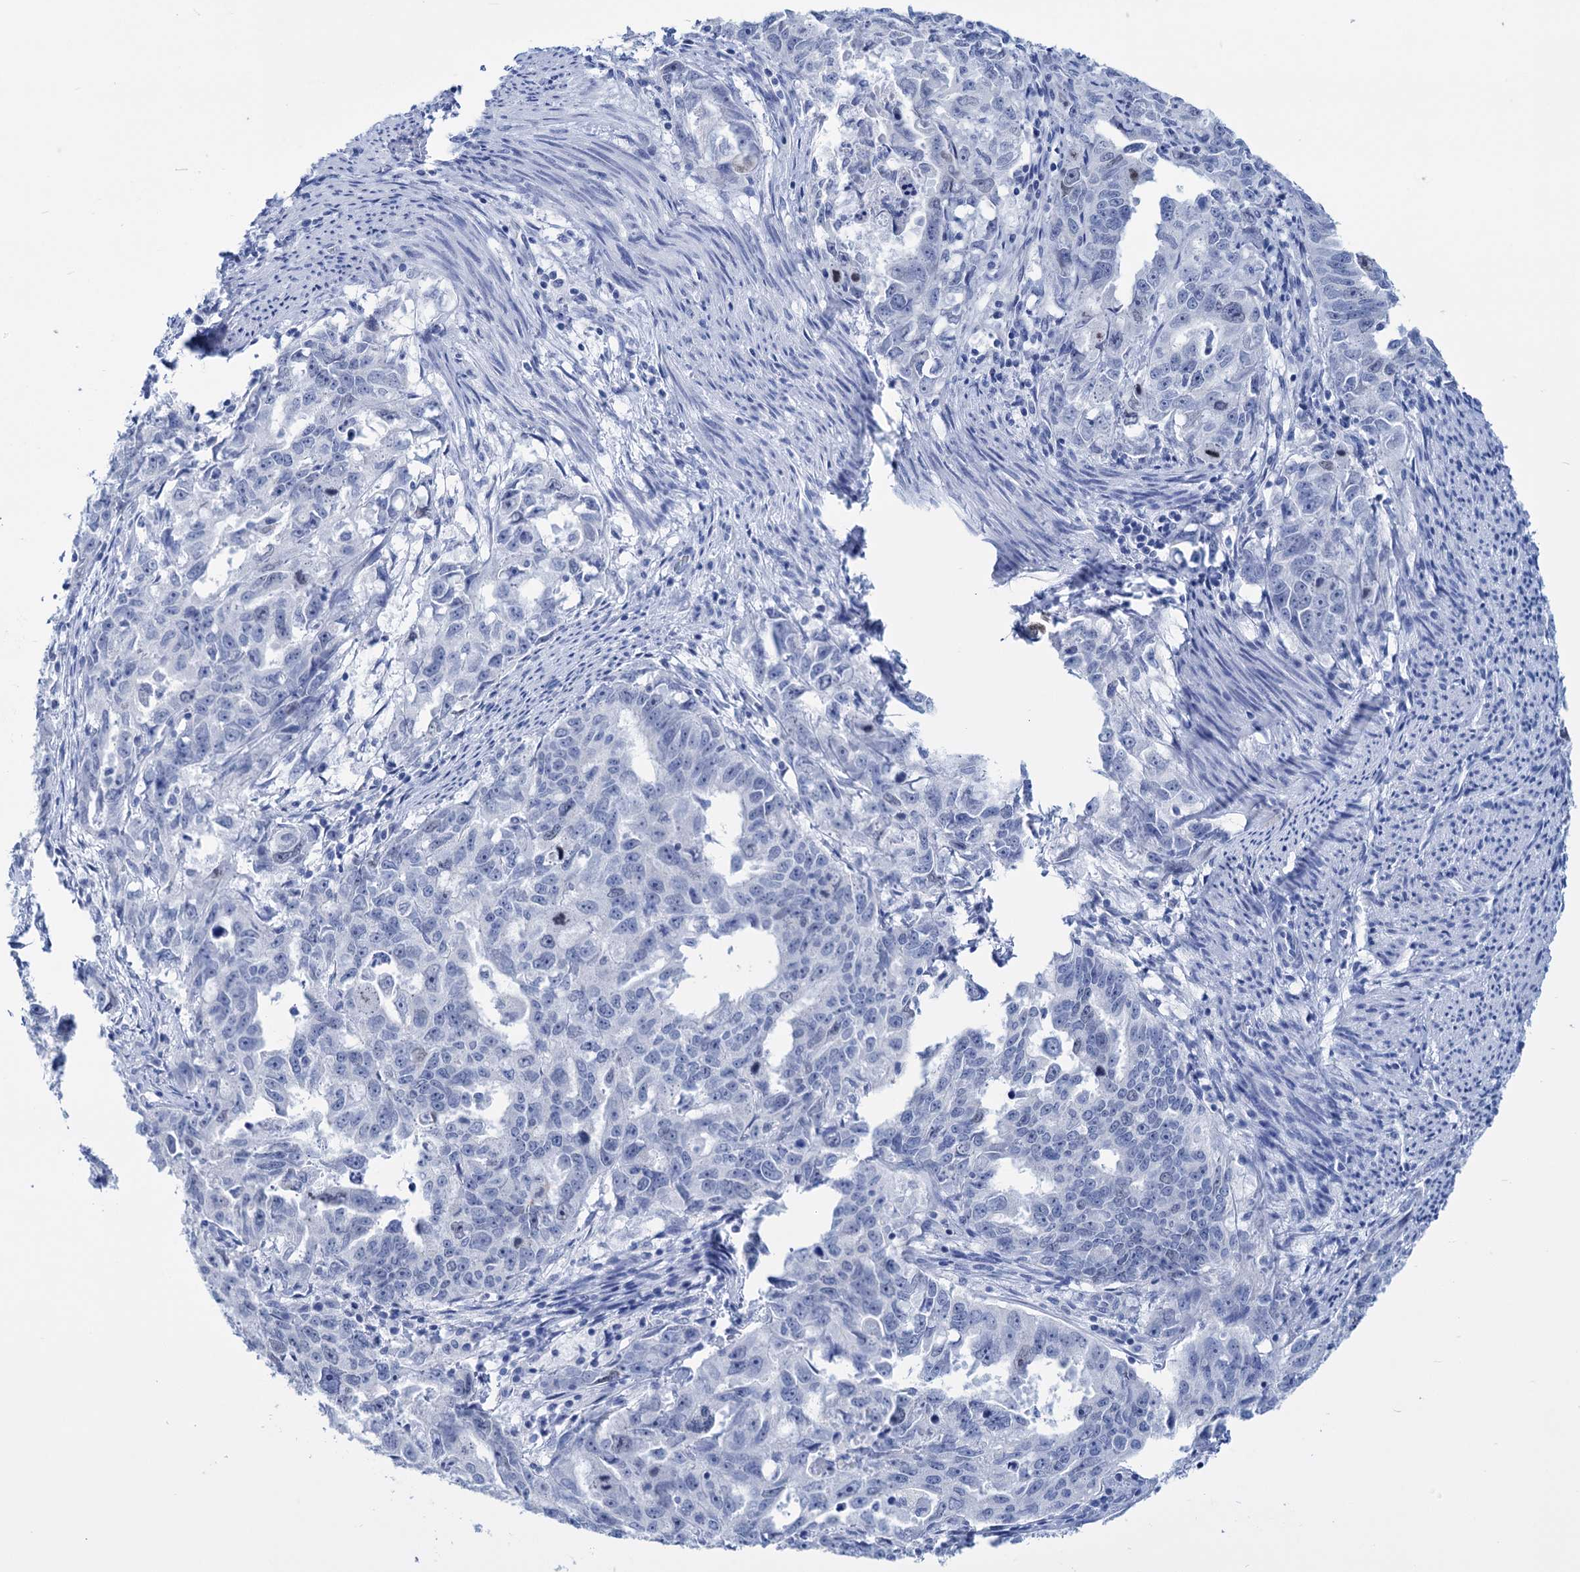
{"staining": {"intensity": "negative", "quantity": "none", "location": "none"}, "tissue": "endometrial cancer", "cell_type": "Tumor cells", "image_type": "cancer", "snomed": [{"axis": "morphology", "description": "Adenocarcinoma, NOS"}, {"axis": "topography", "description": "Endometrium"}], "caption": "Tumor cells are negative for brown protein staining in endometrial cancer (adenocarcinoma). (DAB immunohistochemistry with hematoxylin counter stain).", "gene": "FBXW12", "patient": {"sex": "female", "age": 65}}